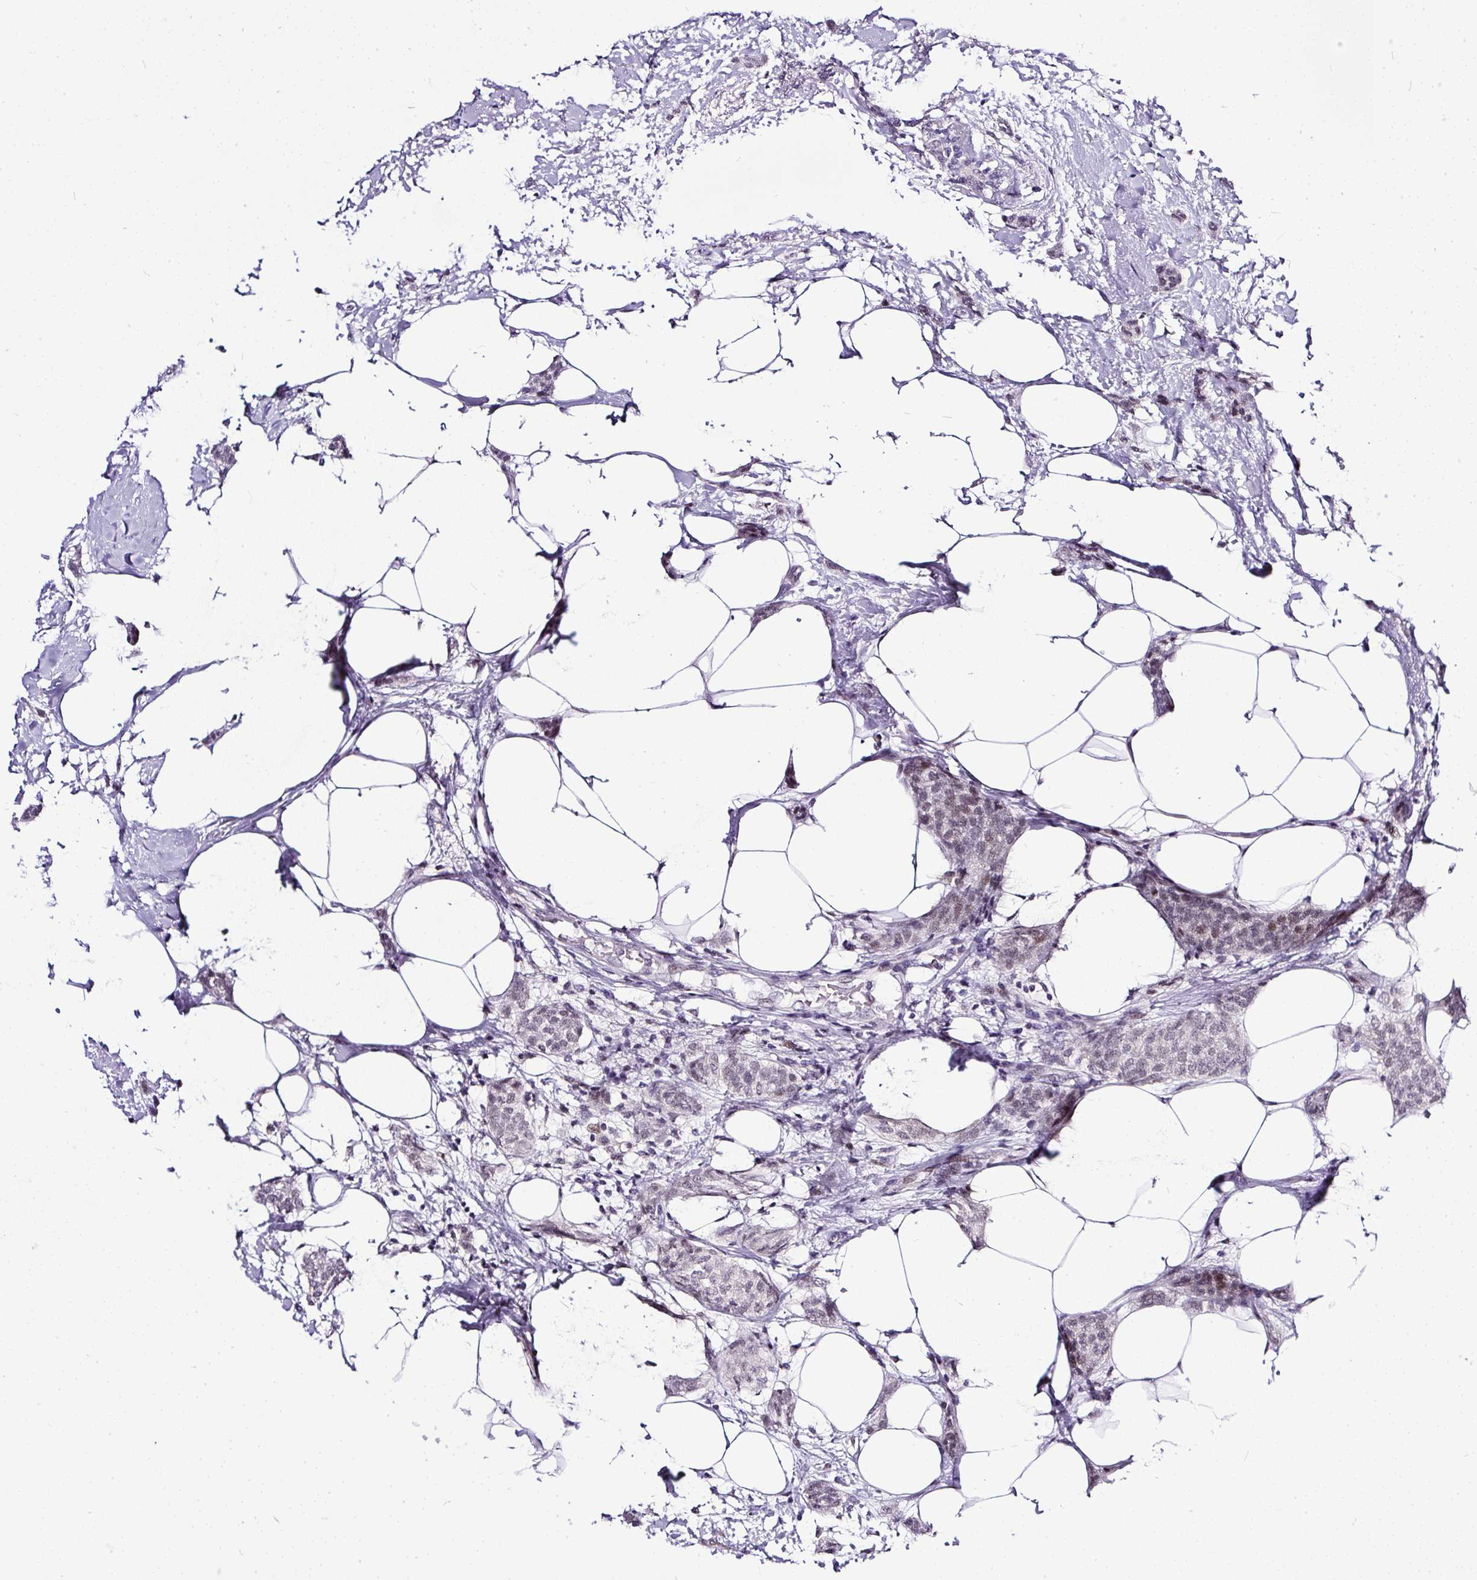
{"staining": {"intensity": "weak", "quantity": "<25%", "location": "nuclear"}, "tissue": "breast cancer", "cell_type": "Tumor cells", "image_type": "cancer", "snomed": [{"axis": "morphology", "description": "Duct carcinoma"}, {"axis": "topography", "description": "Breast"}], "caption": "This is a image of IHC staining of intraductal carcinoma (breast), which shows no staining in tumor cells. (Immunohistochemistry, brightfield microscopy, high magnification).", "gene": "WNT10B", "patient": {"sex": "female", "age": 72}}